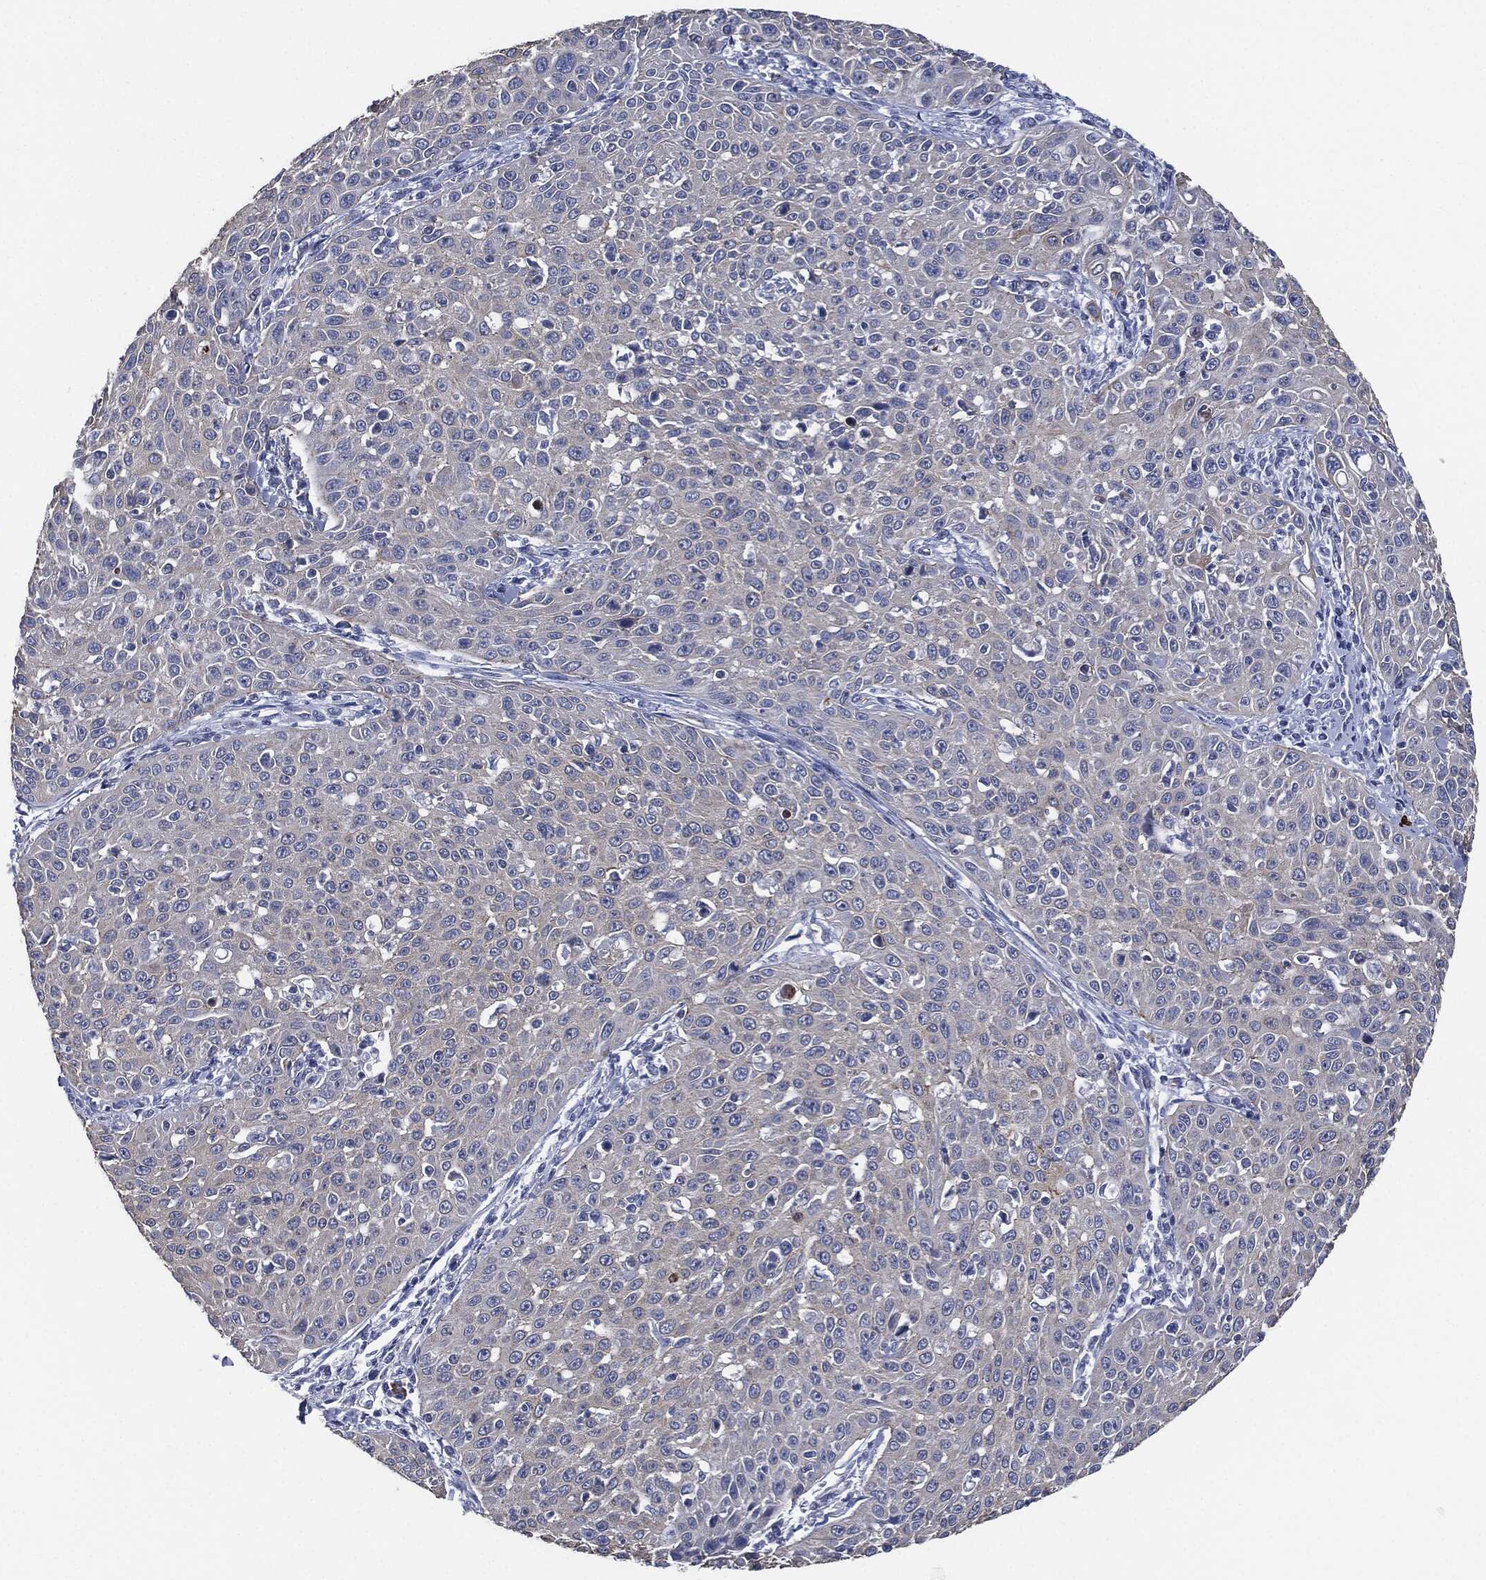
{"staining": {"intensity": "negative", "quantity": "none", "location": "none"}, "tissue": "cervical cancer", "cell_type": "Tumor cells", "image_type": "cancer", "snomed": [{"axis": "morphology", "description": "Squamous cell carcinoma, NOS"}, {"axis": "topography", "description": "Cervix"}], "caption": "Image shows no protein expression in tumor cells of cervical cancer tissue.", "gene": "SHROOM2", "patient": {"sex": "female", "age": 26}}